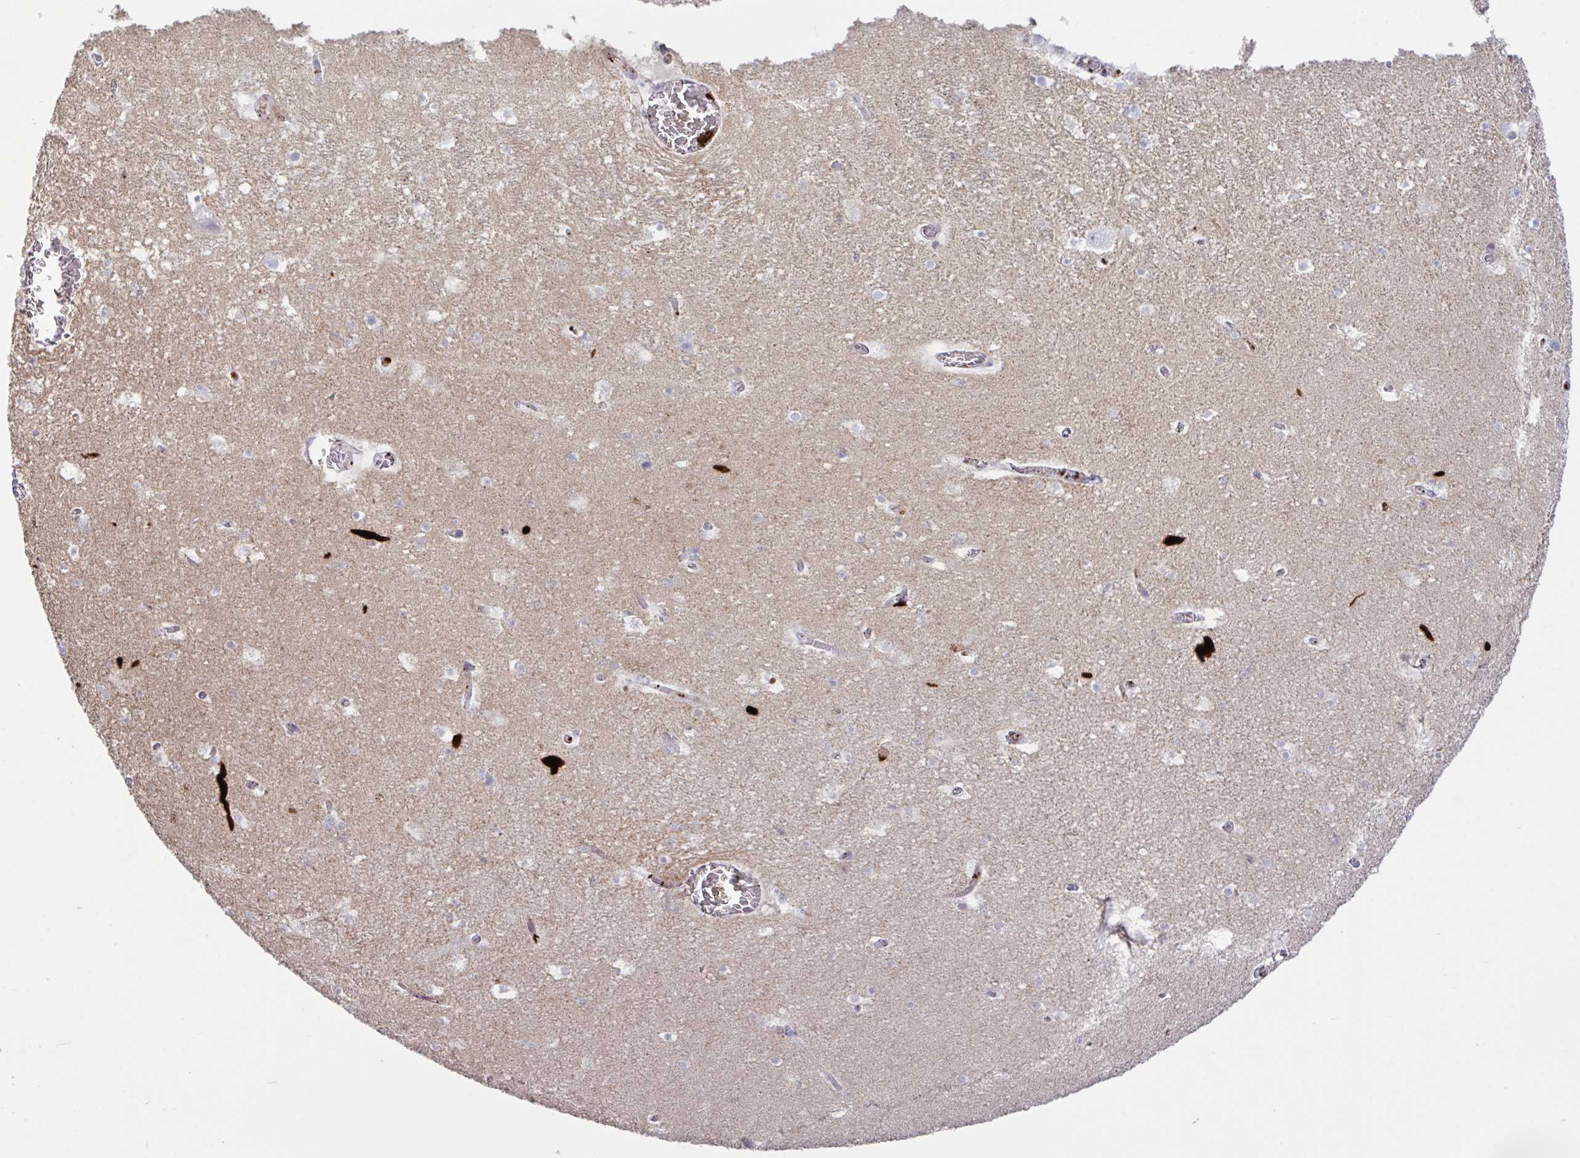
{"staining": {"intensity": "negative", "quantity": "none", "location": "none"}, "tissue": "hippocampus", "cell_type": "Glial cells", "image_type": "normal", "snomed": [{"axis": "morphology", "description": "Normal tissue, NOS"}, {"axis": "topography", "description": "Hippocampus"}], "caption": "High power microscopy histopathology image of an immunohistochemistry image of unremarkable hippocampus, revealing no significant positivity in glial cells.", "gene": "IL1R1", "patient": {"sex": "female", "age": 42}}